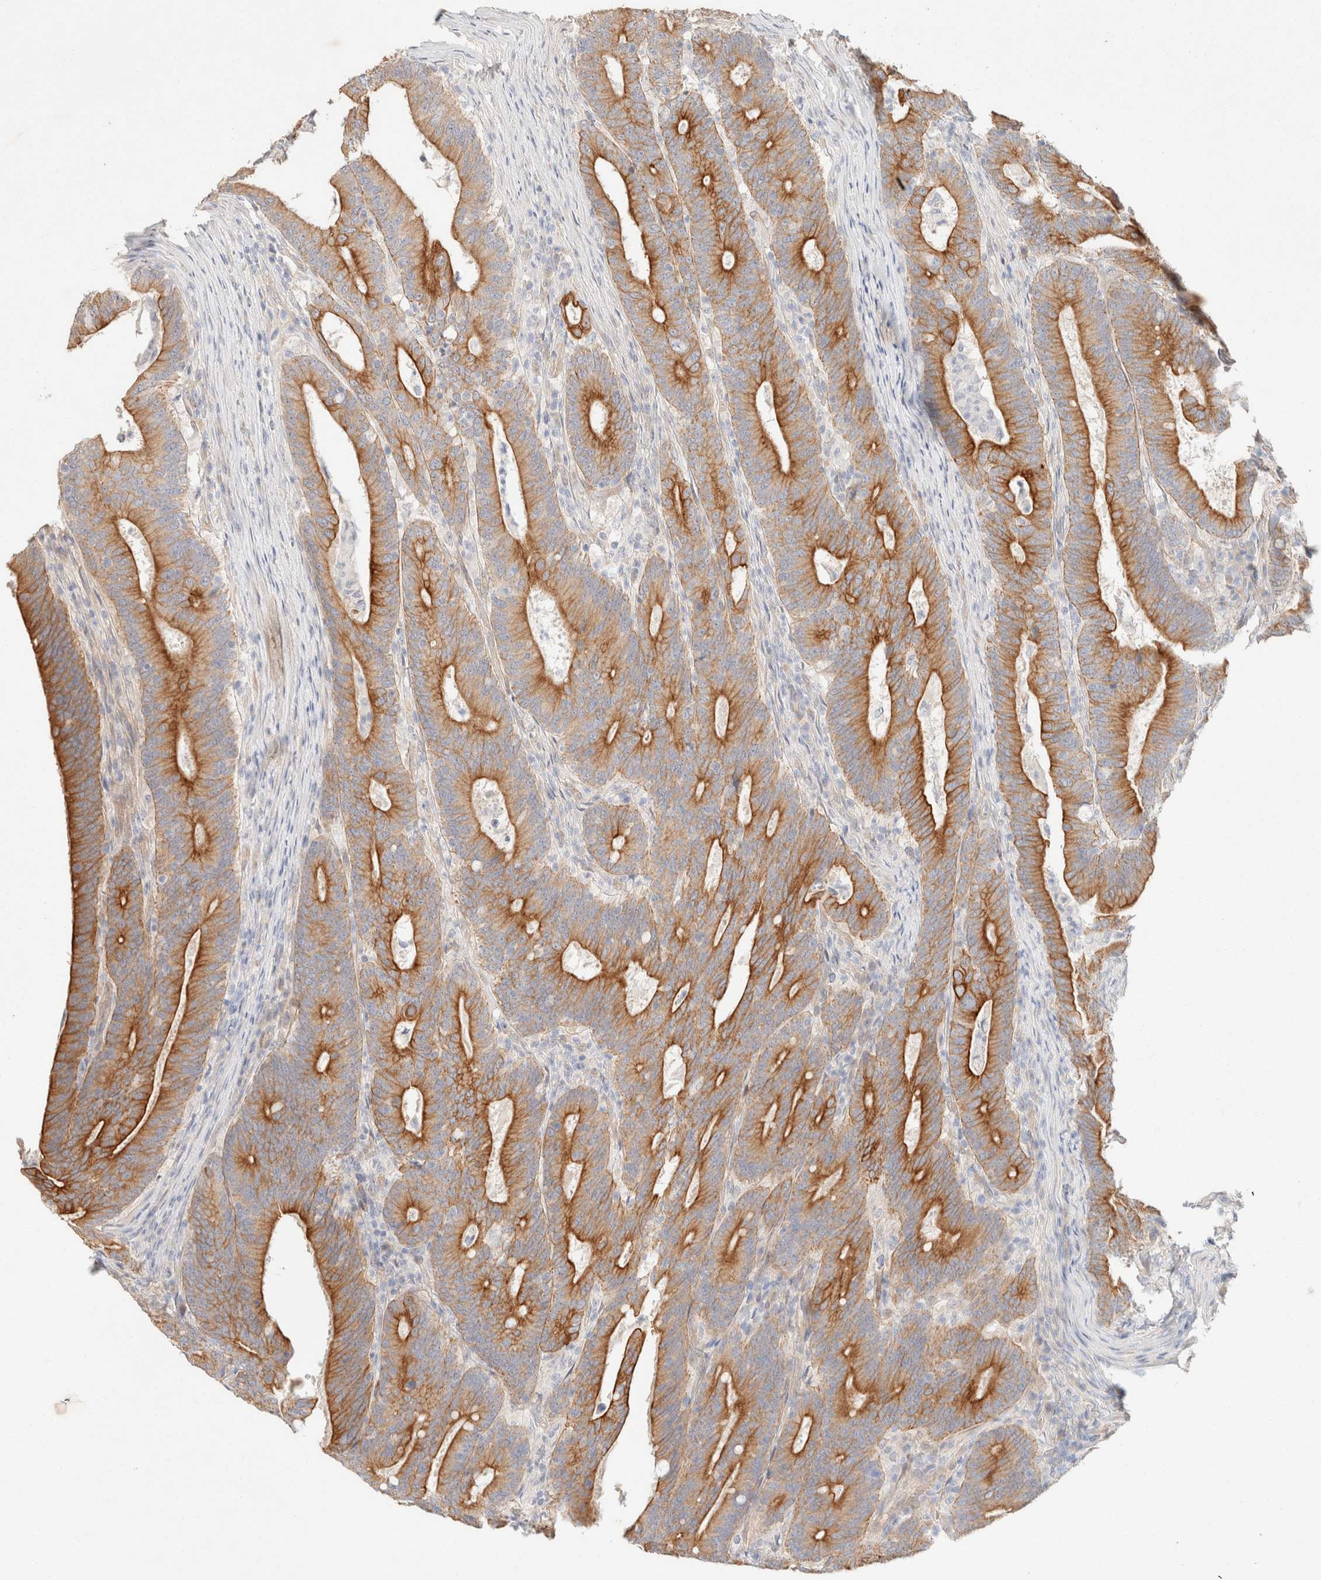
{"staining": {"intensity": "strong", "quantity": ">75%", "location": "cytoplasmic/membranous"}, "tissue": "colorectal cancer", "cell_type": "Tumor cells", "image_type": "cancer", "snomed": [{"axis": "morphology", "description": "Adenocarcinoma, NOS"}, {"axis": "topography", "description": "Colon"}], "caption": "Approximately >75% of tumor cells in colorectal adenocarcinoma demonstrate strong cytoplasmic/membranous protein expression as visualized by brown immunohistochemical staining.", "gene": "CSNK1E", "patient": {"sex": "female", "age": 66}}